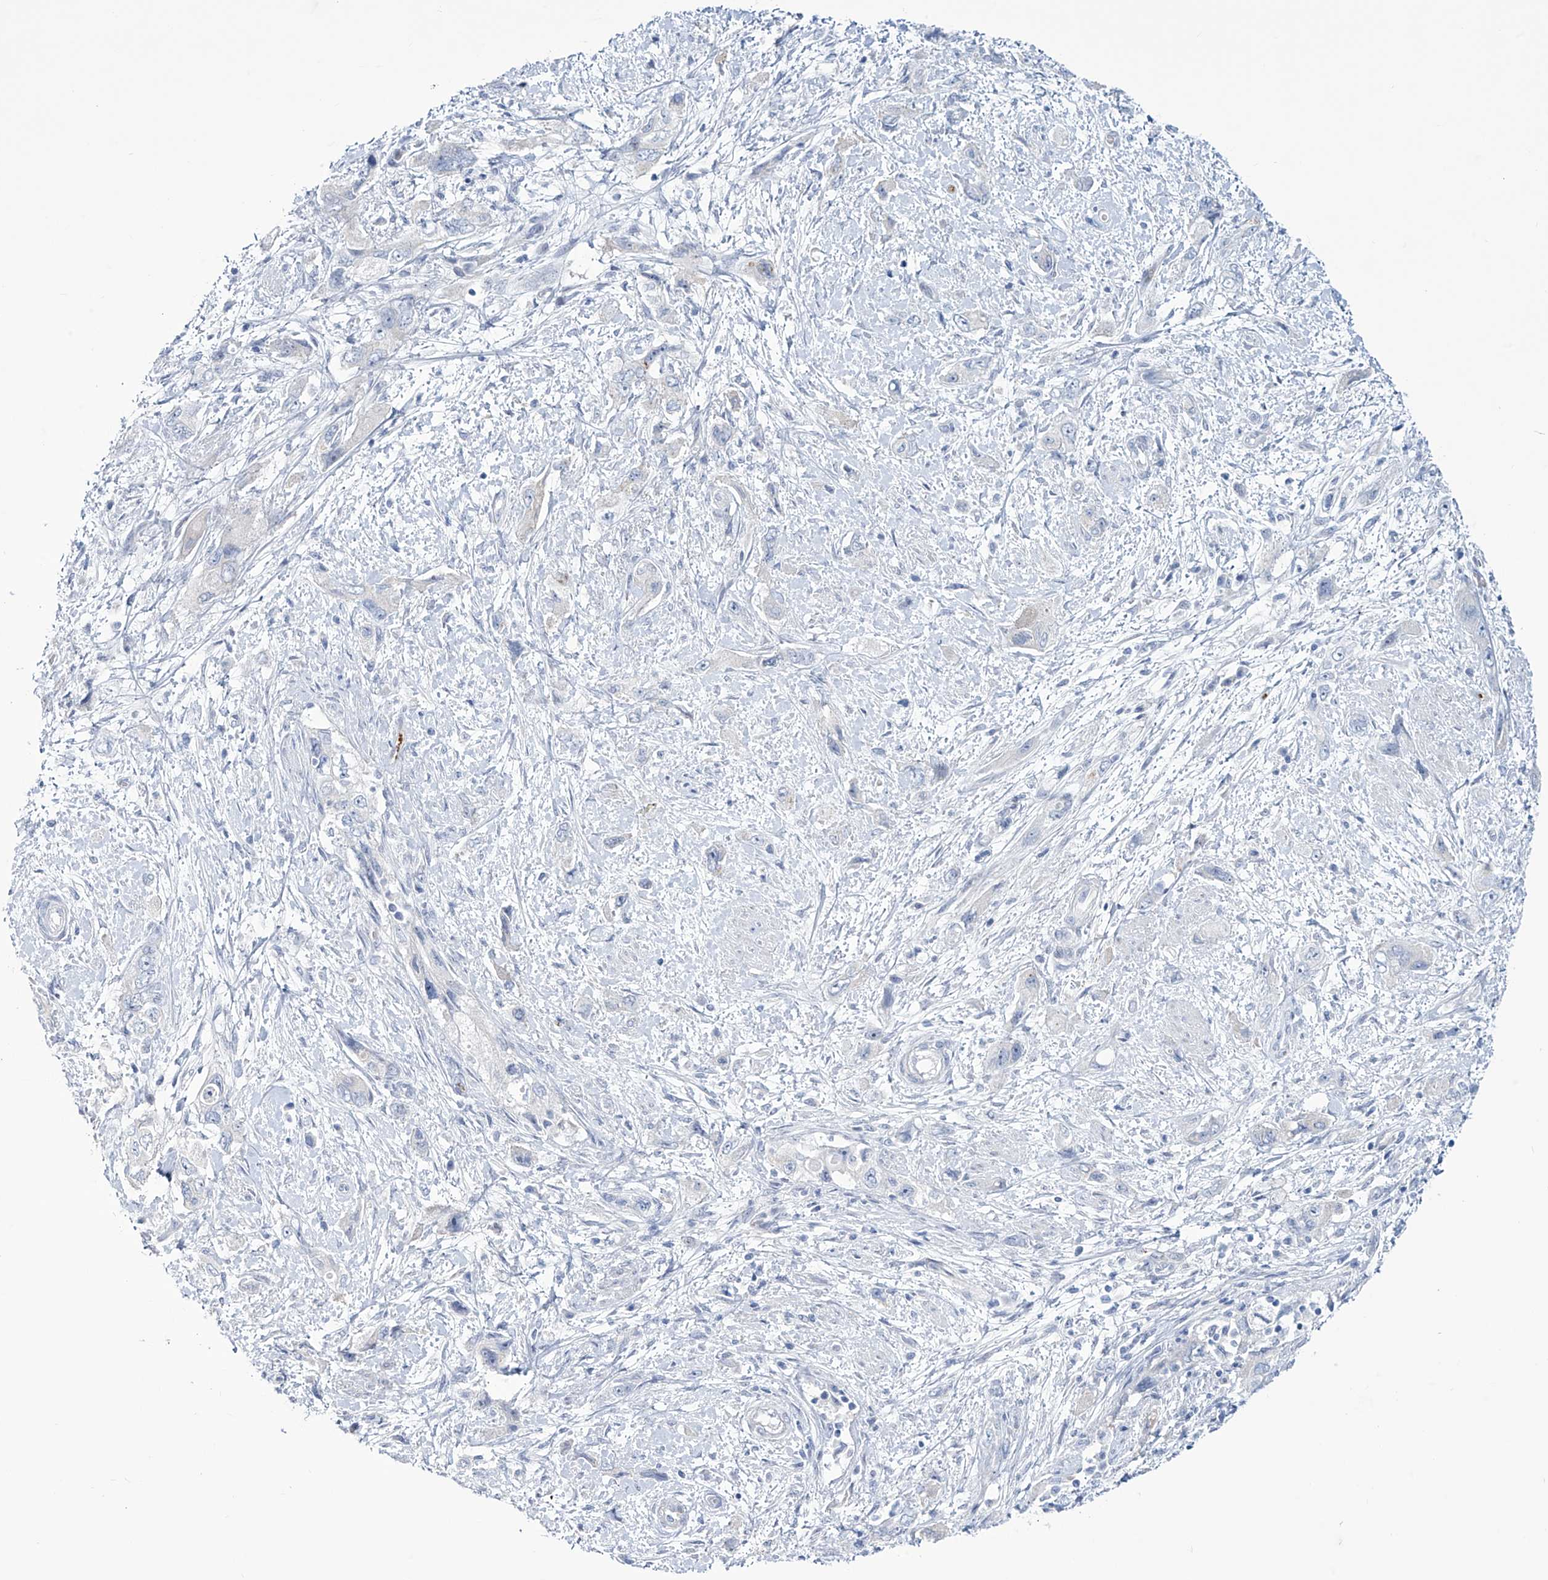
{"staining": {"intensity": "negative", "quantity": "none", "location": "none"}, "tissue": "pancreatic cancer", "cell_type": "Tumor cells", "image_type": "cancer", "snomed": [{"axis": "morphology", "description": "Adenocarcinoma, NOS"}, {"axis": "topography", "description": "Pancreas"}], "caption": "Pancreatic cancer was stained to show a protein in brown. There is no significant staining in tumor cells.", "gene": "TRIM60", "patient": {"sex": "female", "age": 73}}